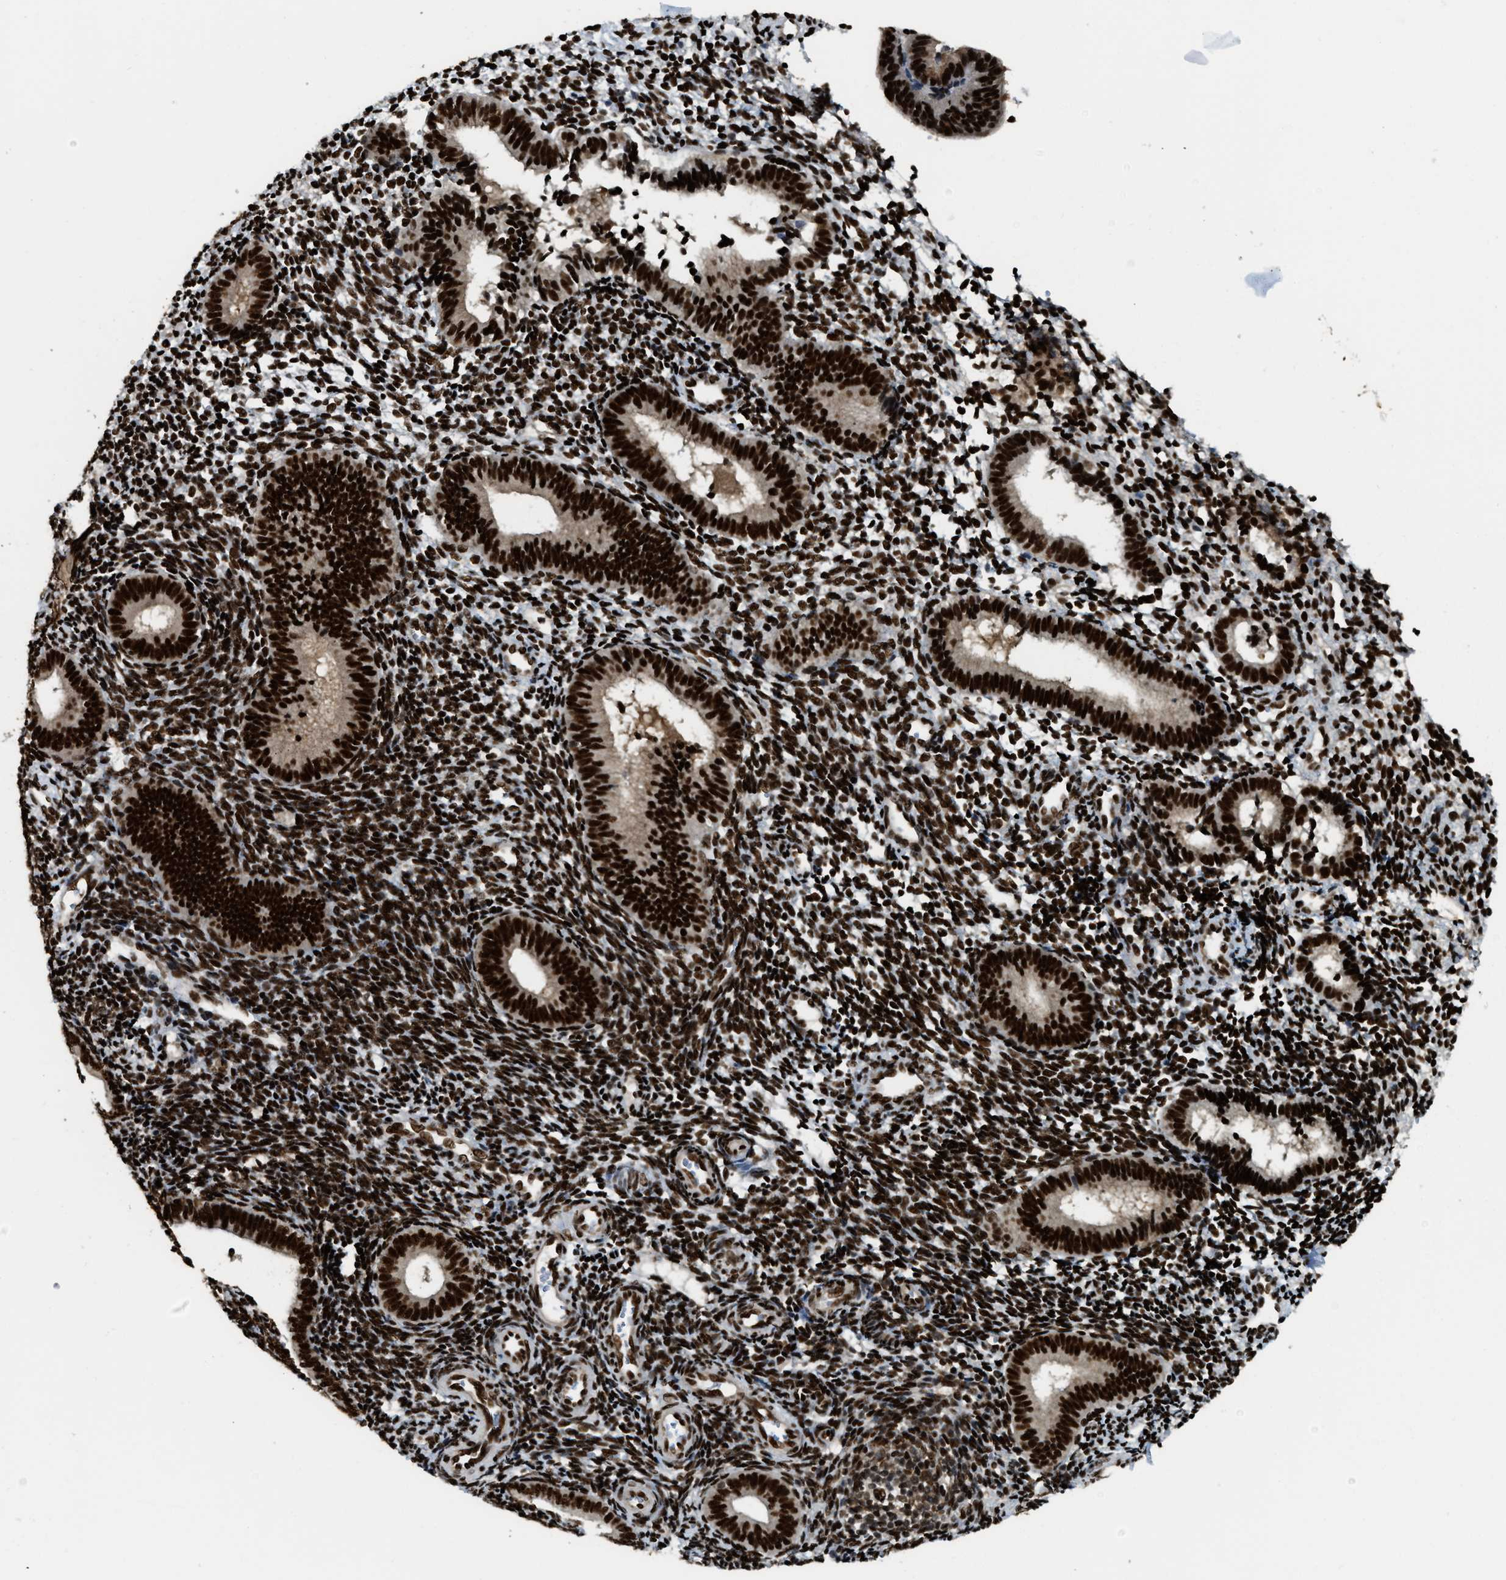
{"staining": {"intensity": "strong", "quantity": ">75%", "location": "nuclear"}, "tissue": "endometrium", "cell_type": "Cells in endometrial stroma", "image_type": "normal", "snomed": [{"axis": "morphology", "description": "Normal tissue, NOS"}, {"axis": "topography", "description": "Uterus"}, {"axis": "topography", "description": "Endometrium"}], "caption": "Human endometrium stained with a brown dye exhibits strong nuclear positive expression in approximately >75% of cells in endometrial stroma.", "gene": "NUMA1", "patient": {"sex": "female", "age": 33}}